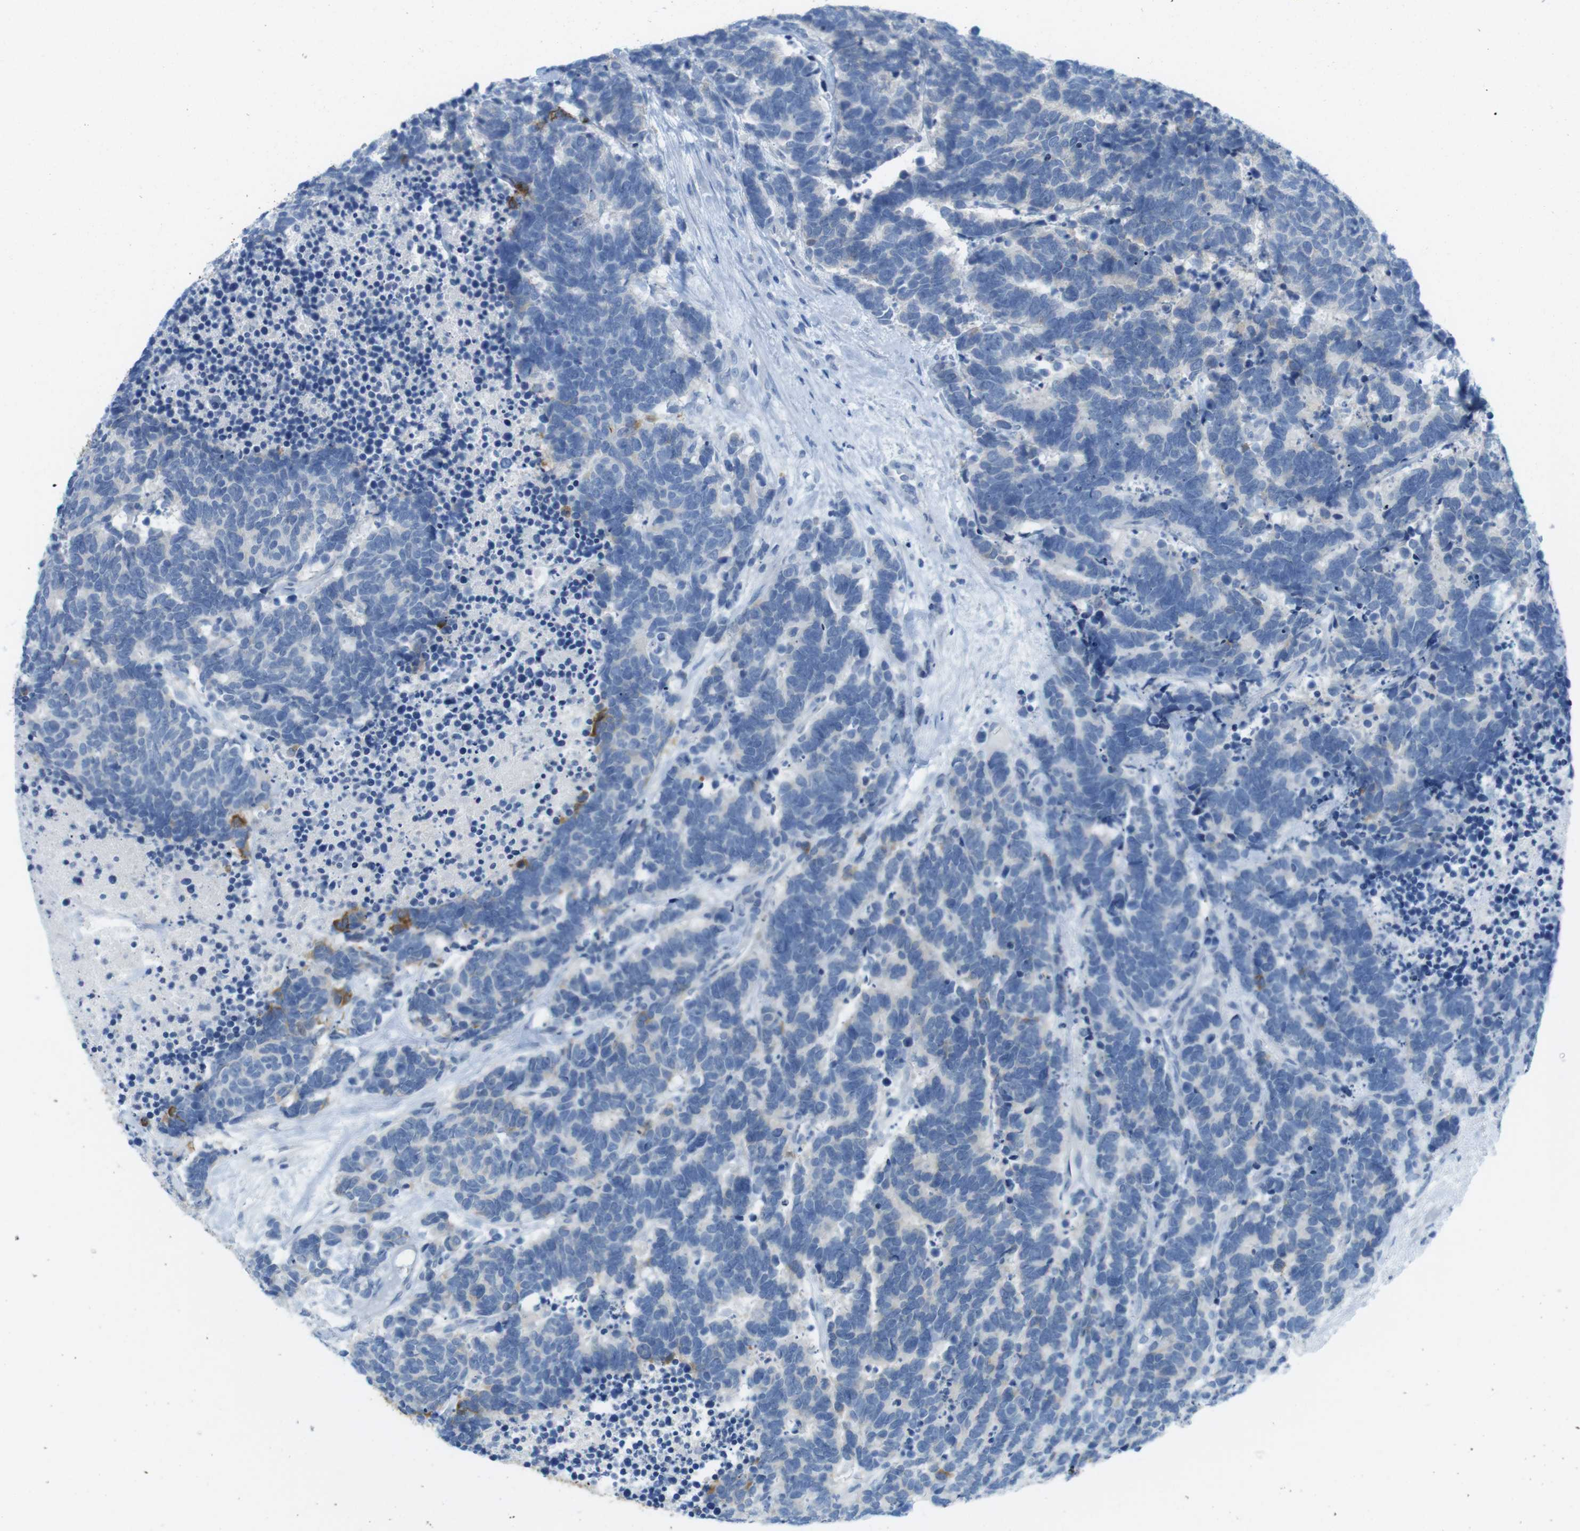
{"staining": {"intensity": "negative", "quantity": "none", "location": "none"}, "tissue": "carcinoid", "cell_type": "Tumor cells", "image_type": "cancer", "snomed": [{"axis": "morphology", "description": "Carcinoma, NOS"}, {"axis": "morphology", "description": "Carcinoid, malignant, NOS"}, {"axis": "topography", "description": "Urinary bladder"}], "caption": "A micrograph of carcinoid (malignant) stained for a protein shows no brown staining in tumor cells. Nuclei are stained in blue.", "gene": "GAP43", "patient": {"sex": "male", "age": 57}}